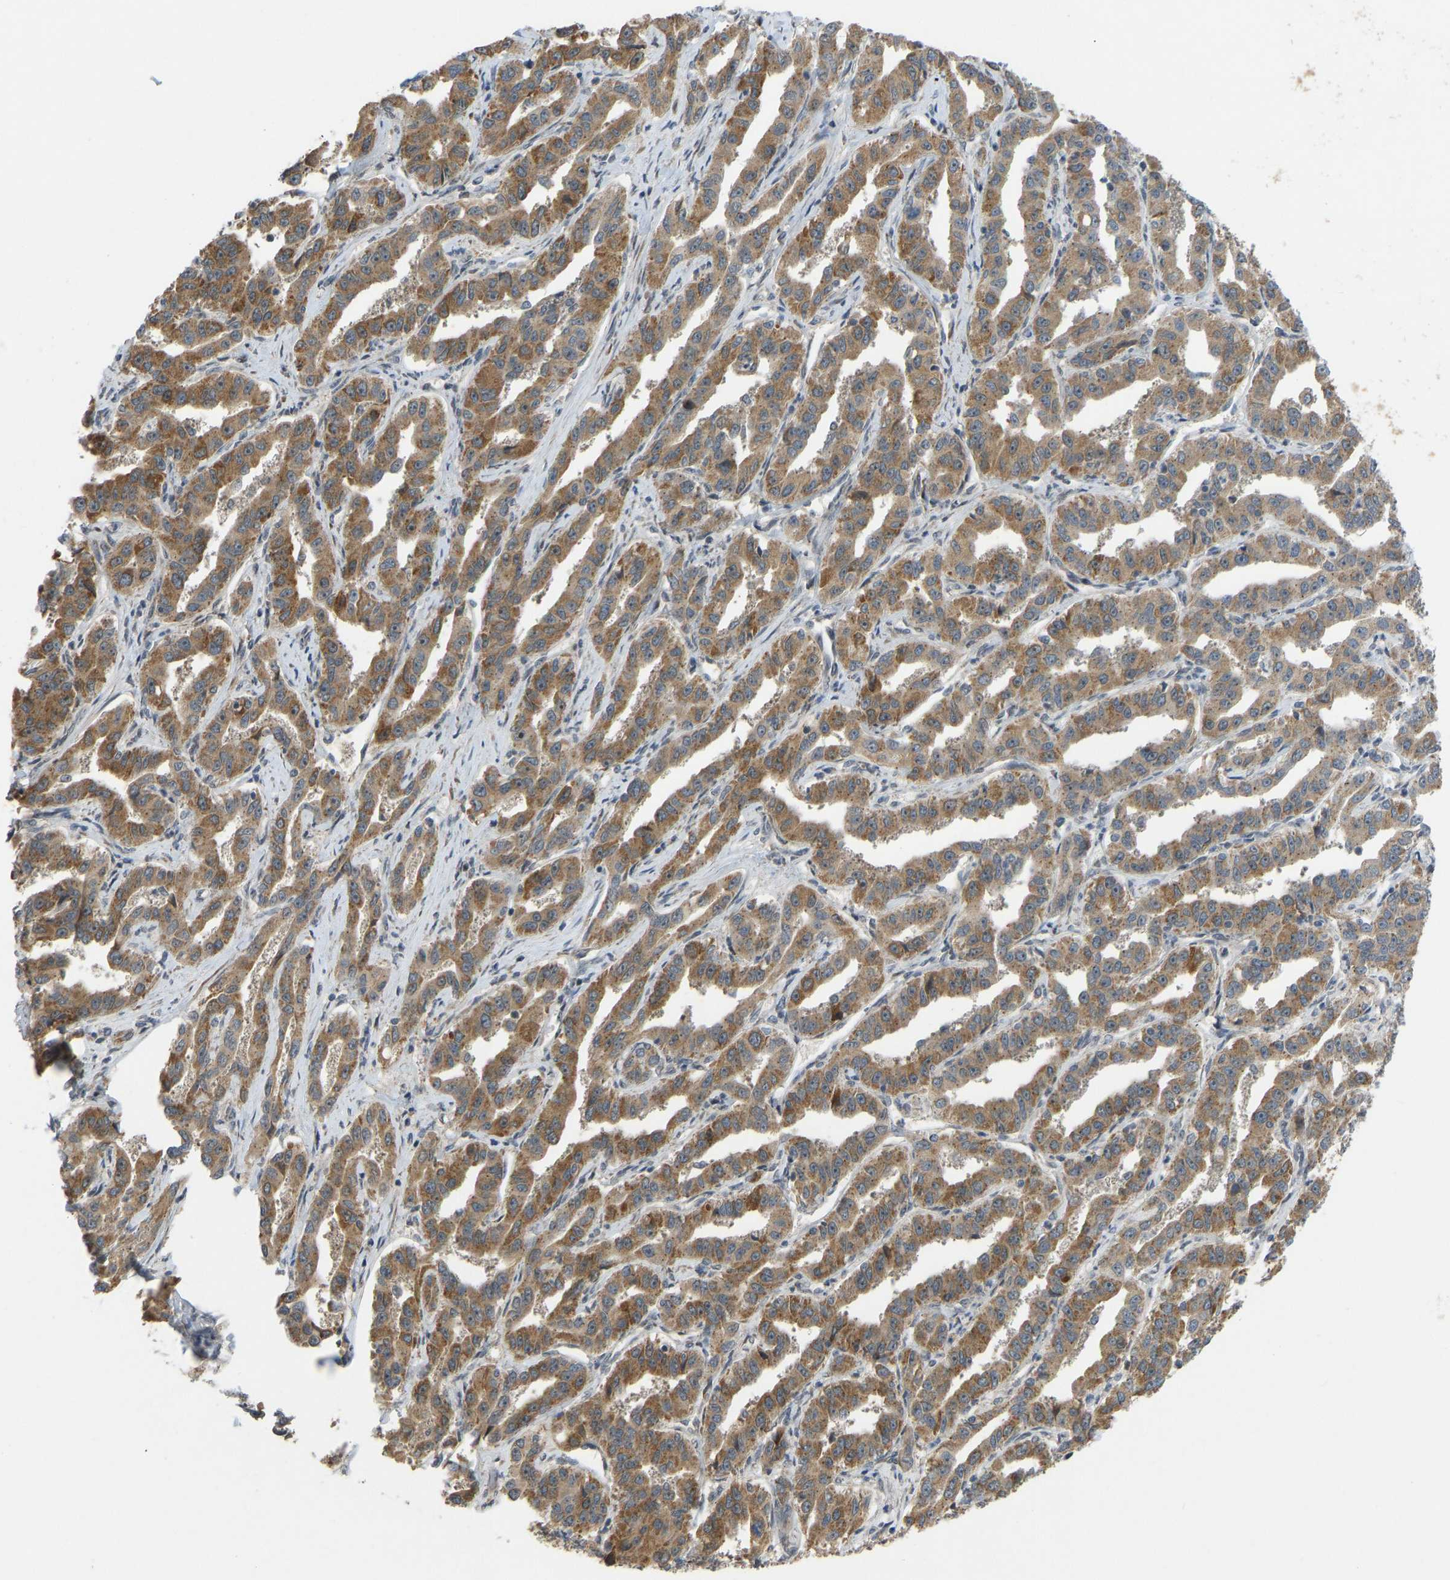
{"staining": {"intensity": "moderate", "quantity": ">75%", "location": "cytoplasmic/membranous"}, "tissue": "liver cancer", "cell_type": "Tumor cells", "image_type": "cancer", "snomed": [{"axis": "morphology", "description": "Cholangiocarcinoma"}, {"axis": "topography", "description": "Liver"}], "caption": "Immunohistochemistry (DAB (3,3'-diaminobenzidine)) staining of liver cancer (cholangiocarcinoma) displays moderate cytoplasmic/membranous protein positivity in approximately >75% of tumor cells. Using DAB (3,3'-diaminobenzidine) (brown) and hematoxylin (blue) stains, captured at high magnification using brightfield microscopy.", "gene": "ACADS", "patient": {"sex": "male", "age": 59}}